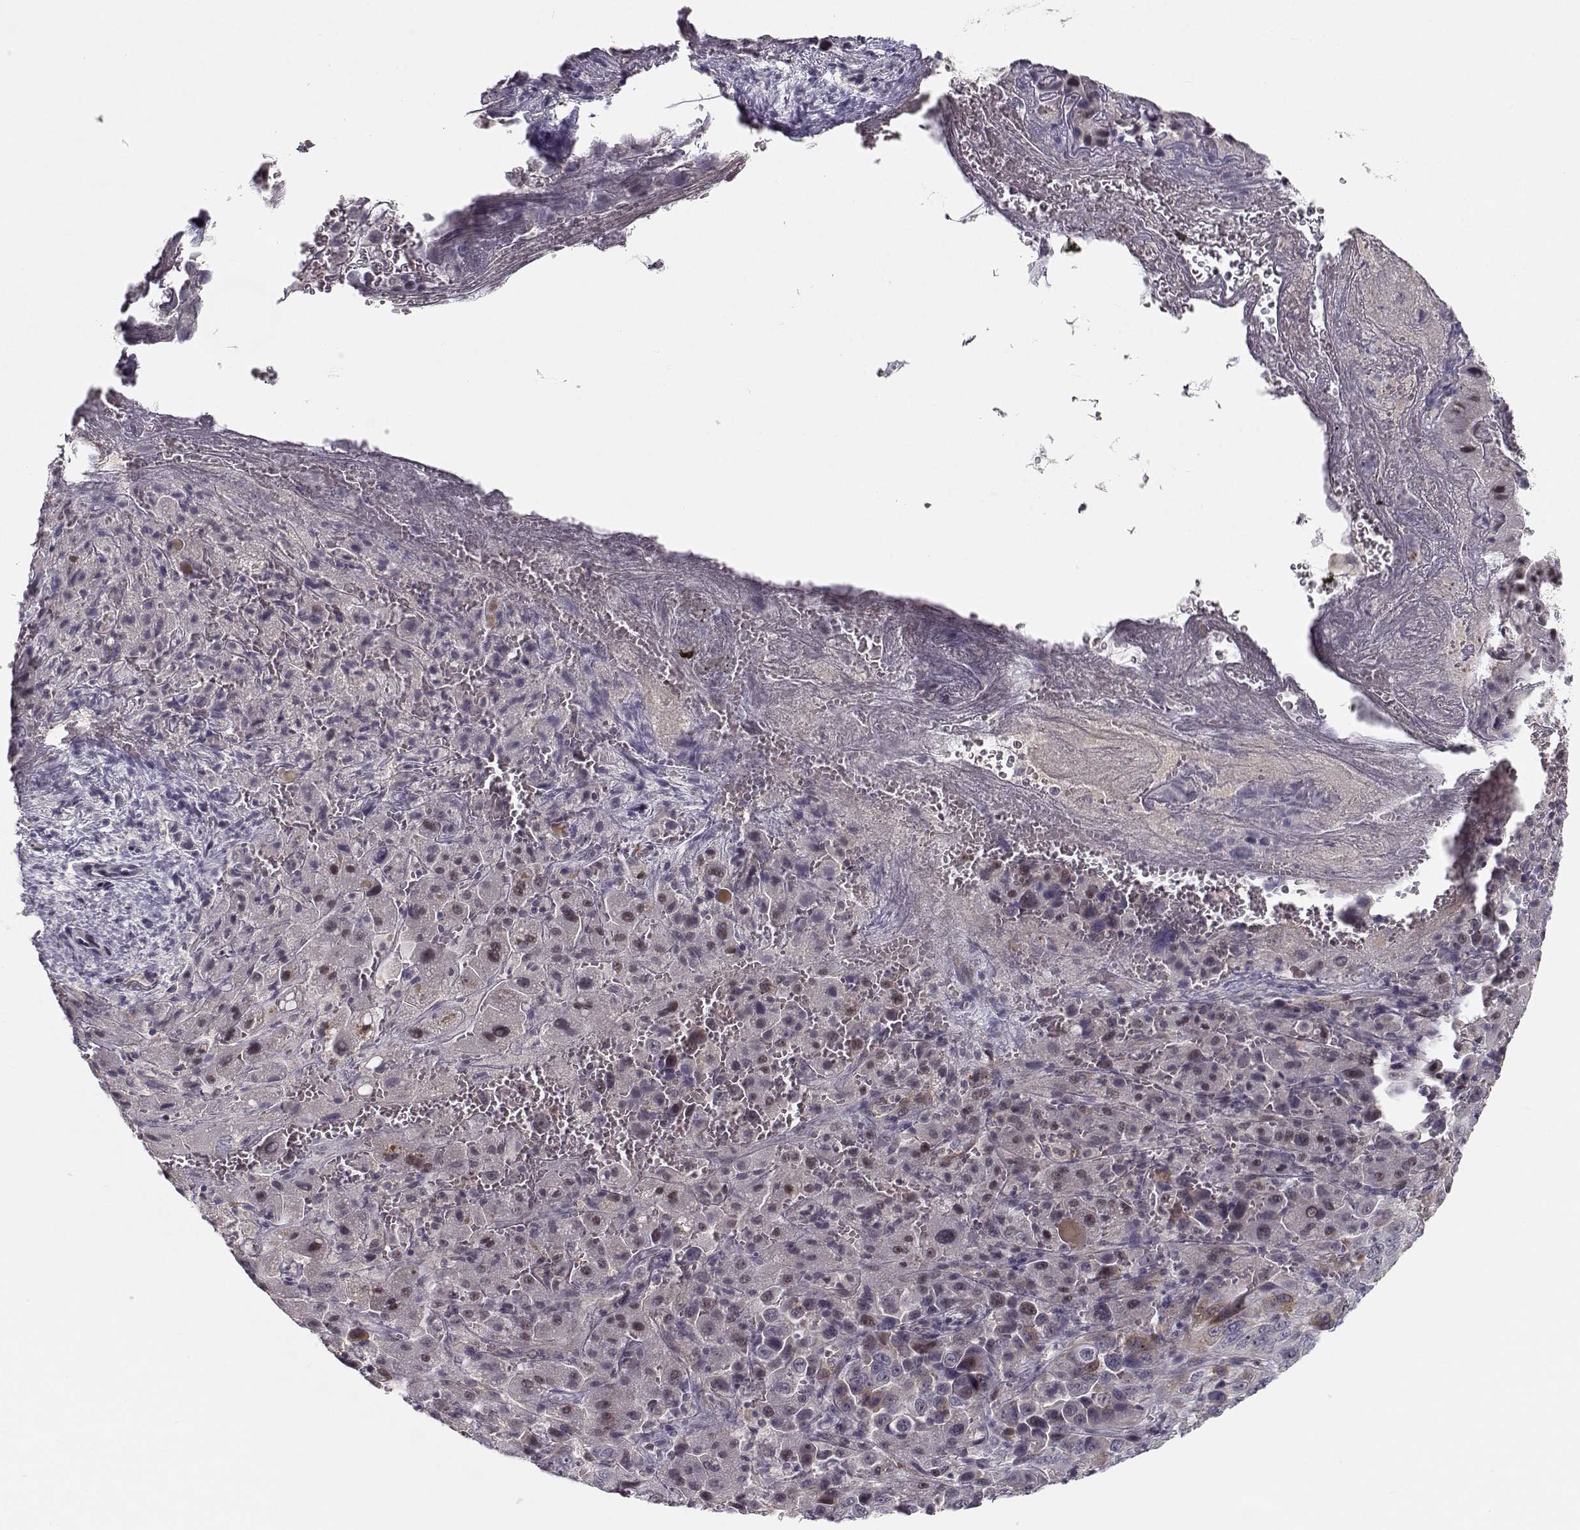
{"staining": {"intensity": "negative", "quantity": "none", "location": "none"}, "tissue": "liver cancer", "cell_type": "Tumor cells", "image_type": "cancer", "snomed": [{"axis": "morphology", "description": "Cholangiocarcinoma"}, {"axis": "topography", "description": "Liver"}], "caption": "Immunohistochemistry histopathology image of neoplastic tissue: liver cancer stained with DAB reveals no significant protein staining in tumor cells.", "gene": "RGS9BP", "patient": {"sex": "female", "age": 52}}